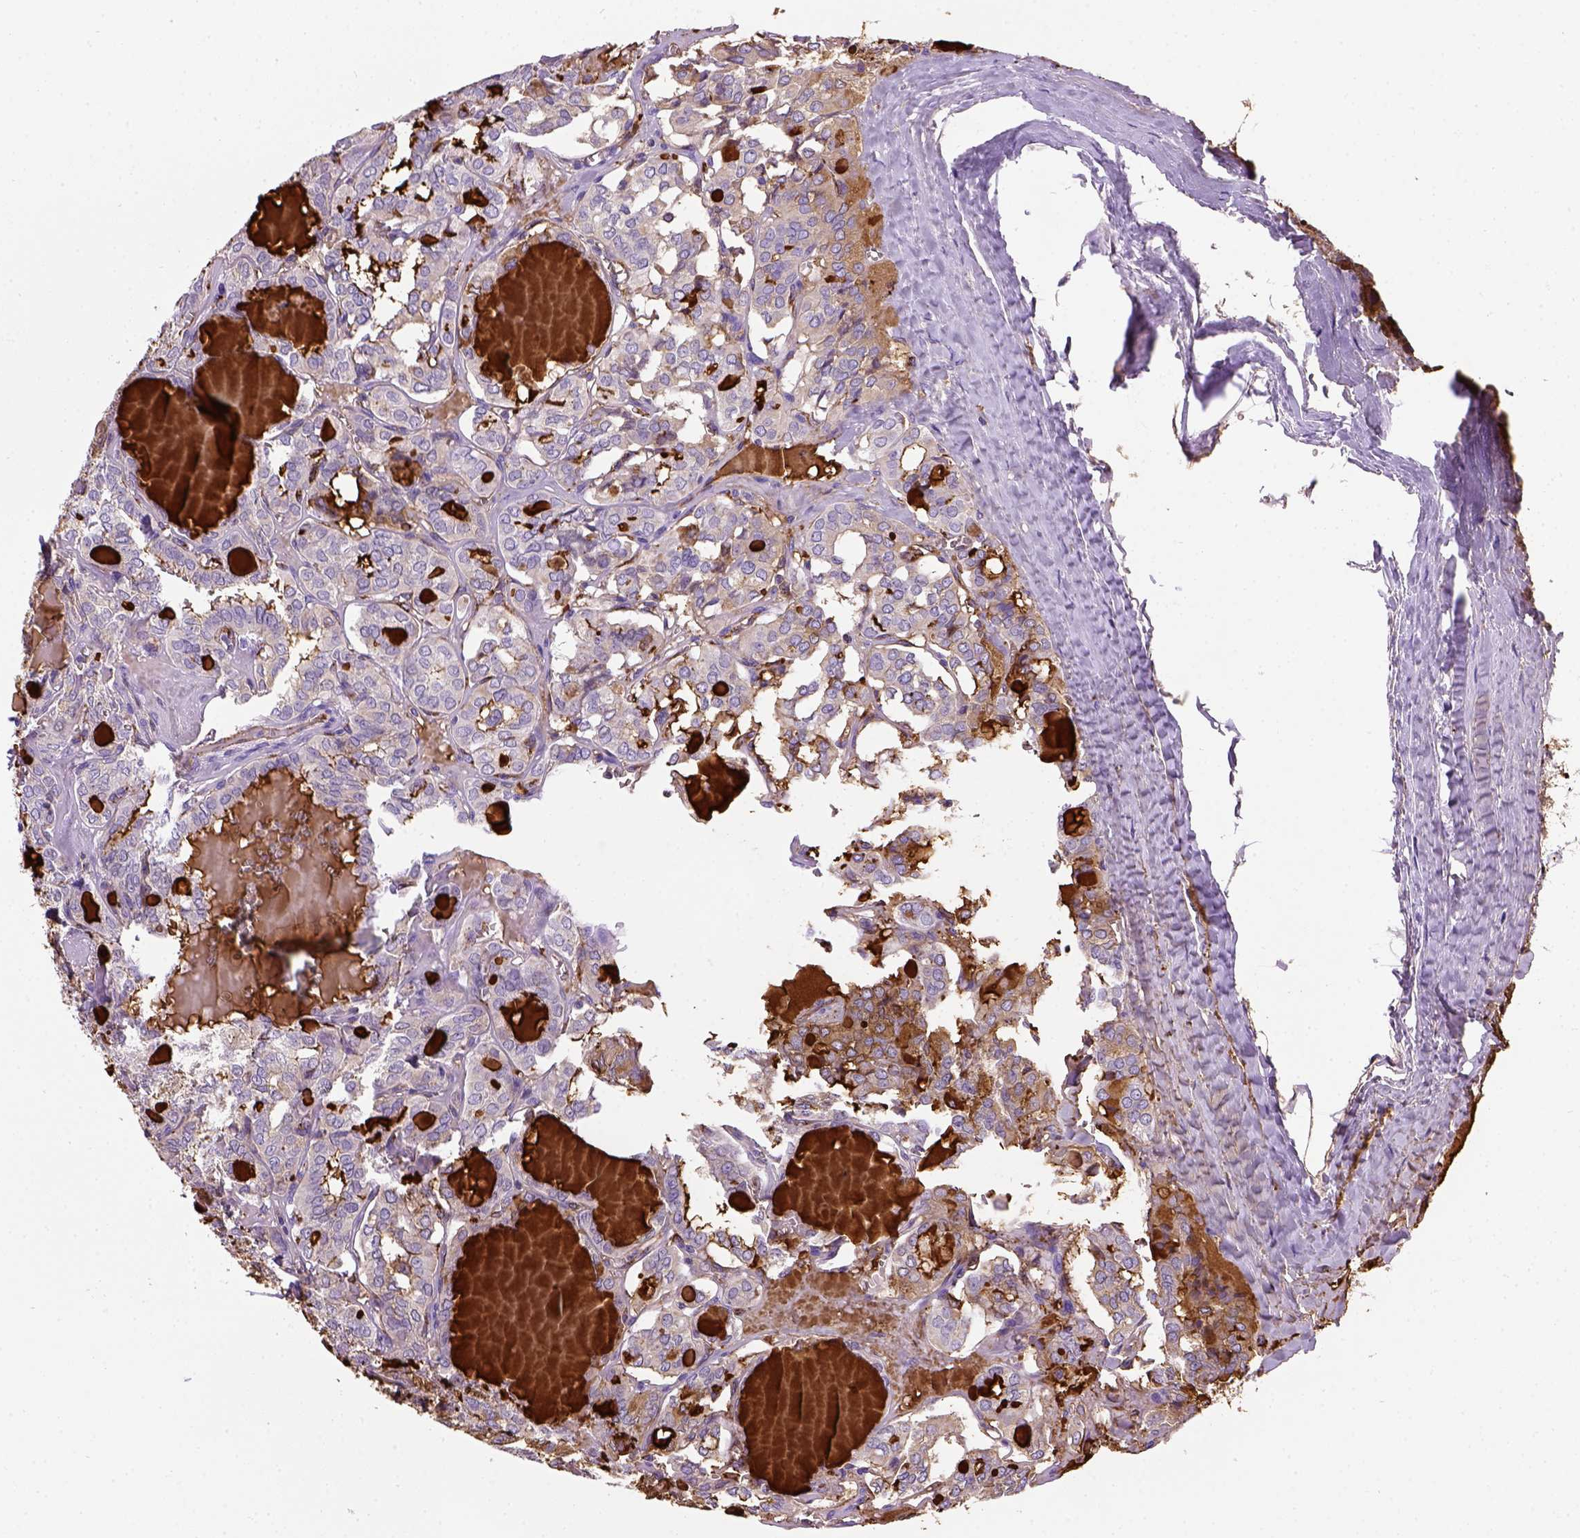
{"staining": {"intensity": "moderate", "quantity": "<25%", "location": "cytoplasmic/membranous"}, "tissue": "thyroid cancer", "cell_type": "Tumor cells", "image_type": "cancer", "snomed": [{"axis": "morphology", "description": "Papillary adenocarcinoma, NOS"}, {"axis": "topography", "description": "Thyroid gland"}], "caption": "The photomicrograph exhibits a brown stain indicating the presence of a protein in the cytoplasmic/membranous of tumor cells in thyroid papillary adenocarcinoma. The protein is stained brown, and the nuclei are stained in blue (DAB IHC with brightfield microscopy, high magnification).", "gene": "VWF", "patient": {"sex": "female", "age": 41}}